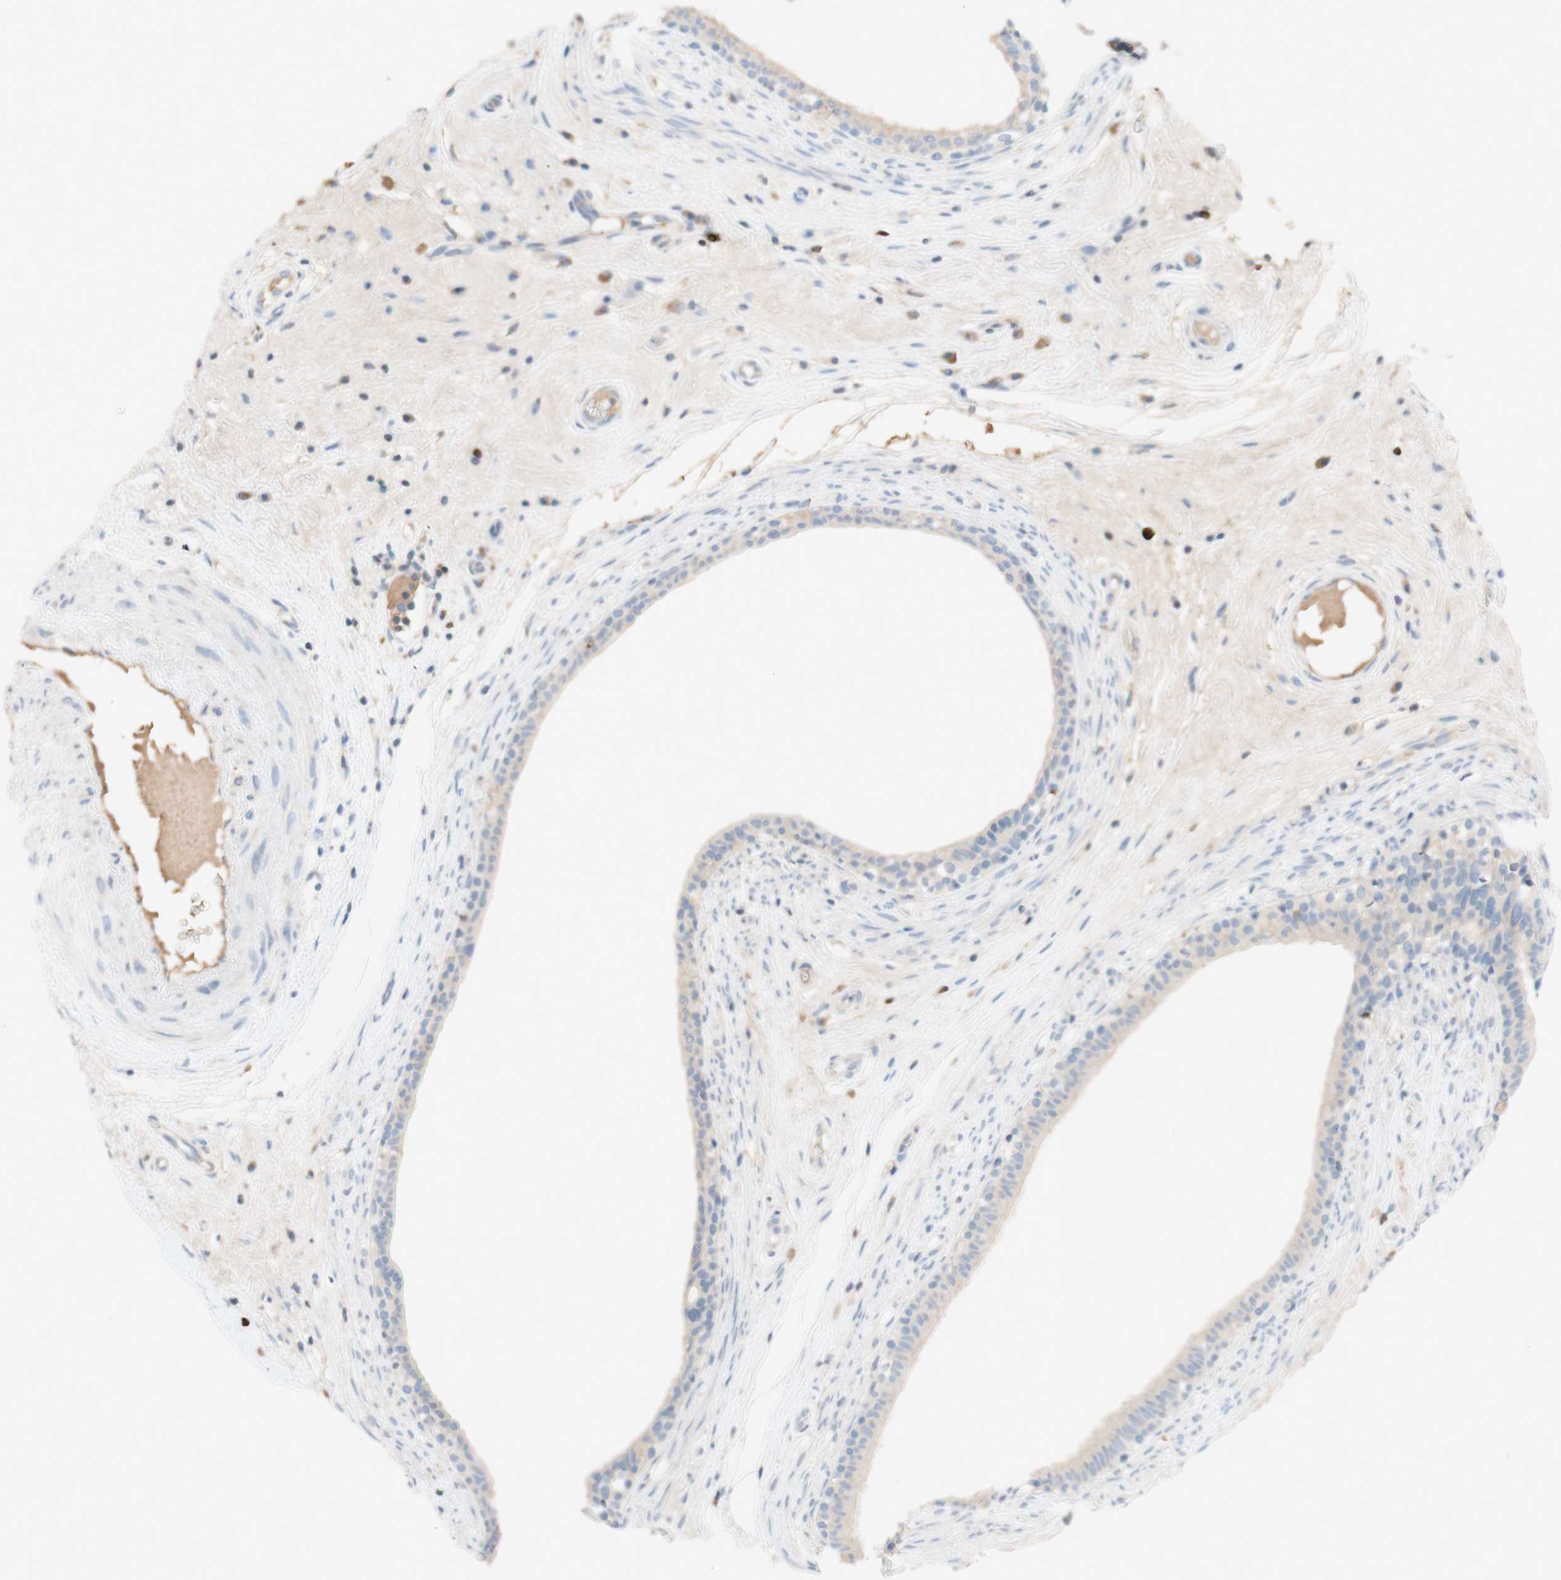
{"staining": {"intensity": "weak", "quantity": ">75%", "location": "cytoplasmic/membranous"}, "tissue": "epididymis", "cell_type": "Glandular cells", "image_type": "normal", "snomed": [{"axis": "morphology", "description": "Normal tissue, NOS"}, {"axis": "morphology", "description": "Inflammation, NOS"}, {"axis": "topography", "description": "Epididymis"}], "caption": "Glandular cells show low levels of weak cytoplasmic/membranous expression in about >75% of cells in benign epididymis. (DAB = brown stain, brightfield microscopy at high magnification).", "gene": "PACSIN1", "patient": {"sex": "male", "age": 84}}